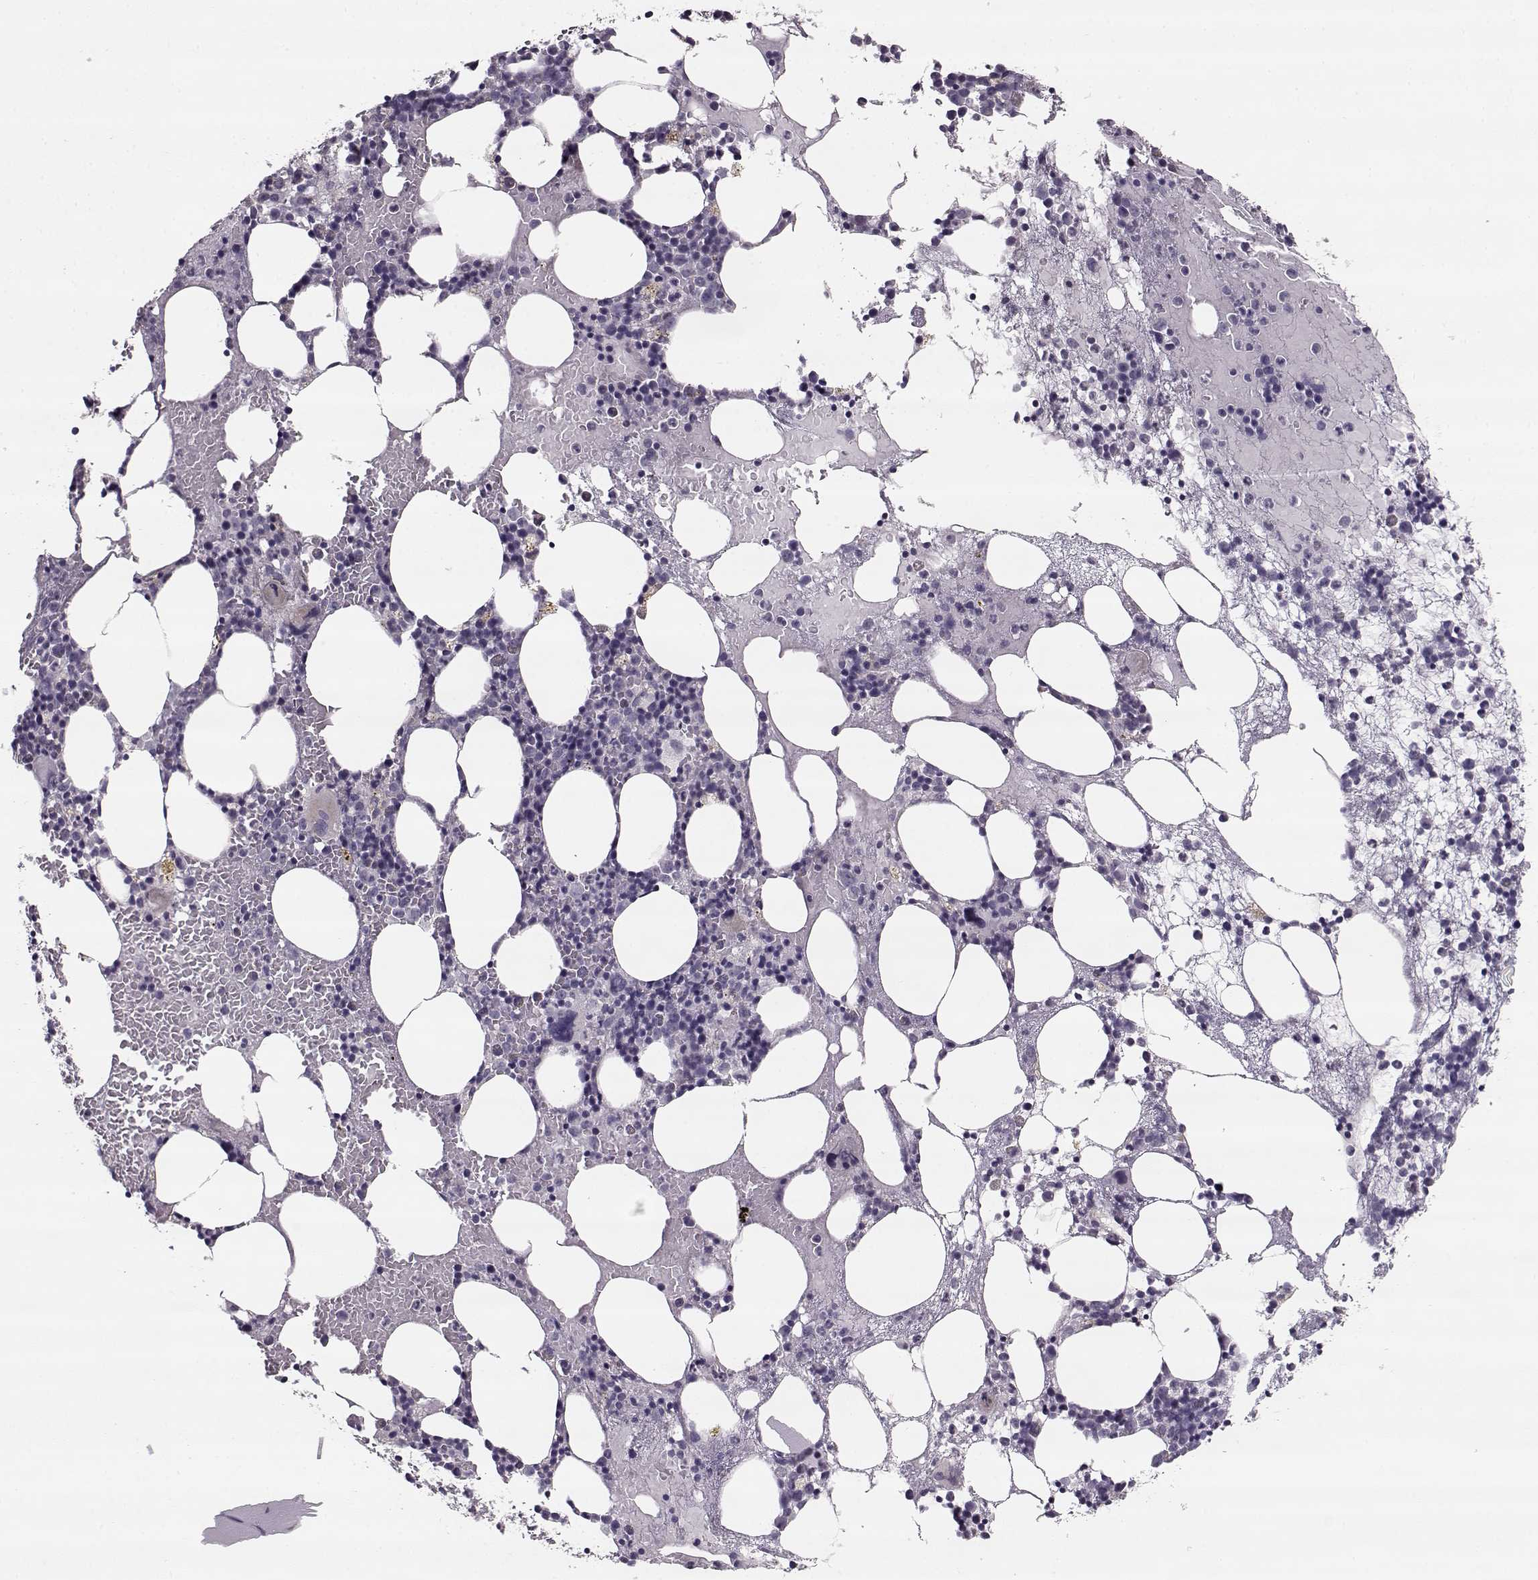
{"staining": {"intensity": "negative", "quantity": "none", "location": "none"}, "tissue": "bone marrow", "cell_type": "Hematopoietic cells", "image_type": "normal", "snomed": [{"axis": "morphology", "description": "Normal tissue, NOS"}, {"axis": "topography", "description": "Bone marrow"}], "caption": "Hematopoietic cells are negative for brown protein staining in benign bone marrow. (Immunohistochemistry (ihc), brightfield microscopy, high magnification).", "gene": "MAP6D1", "patient": {"sex": "male", "age": 54}}